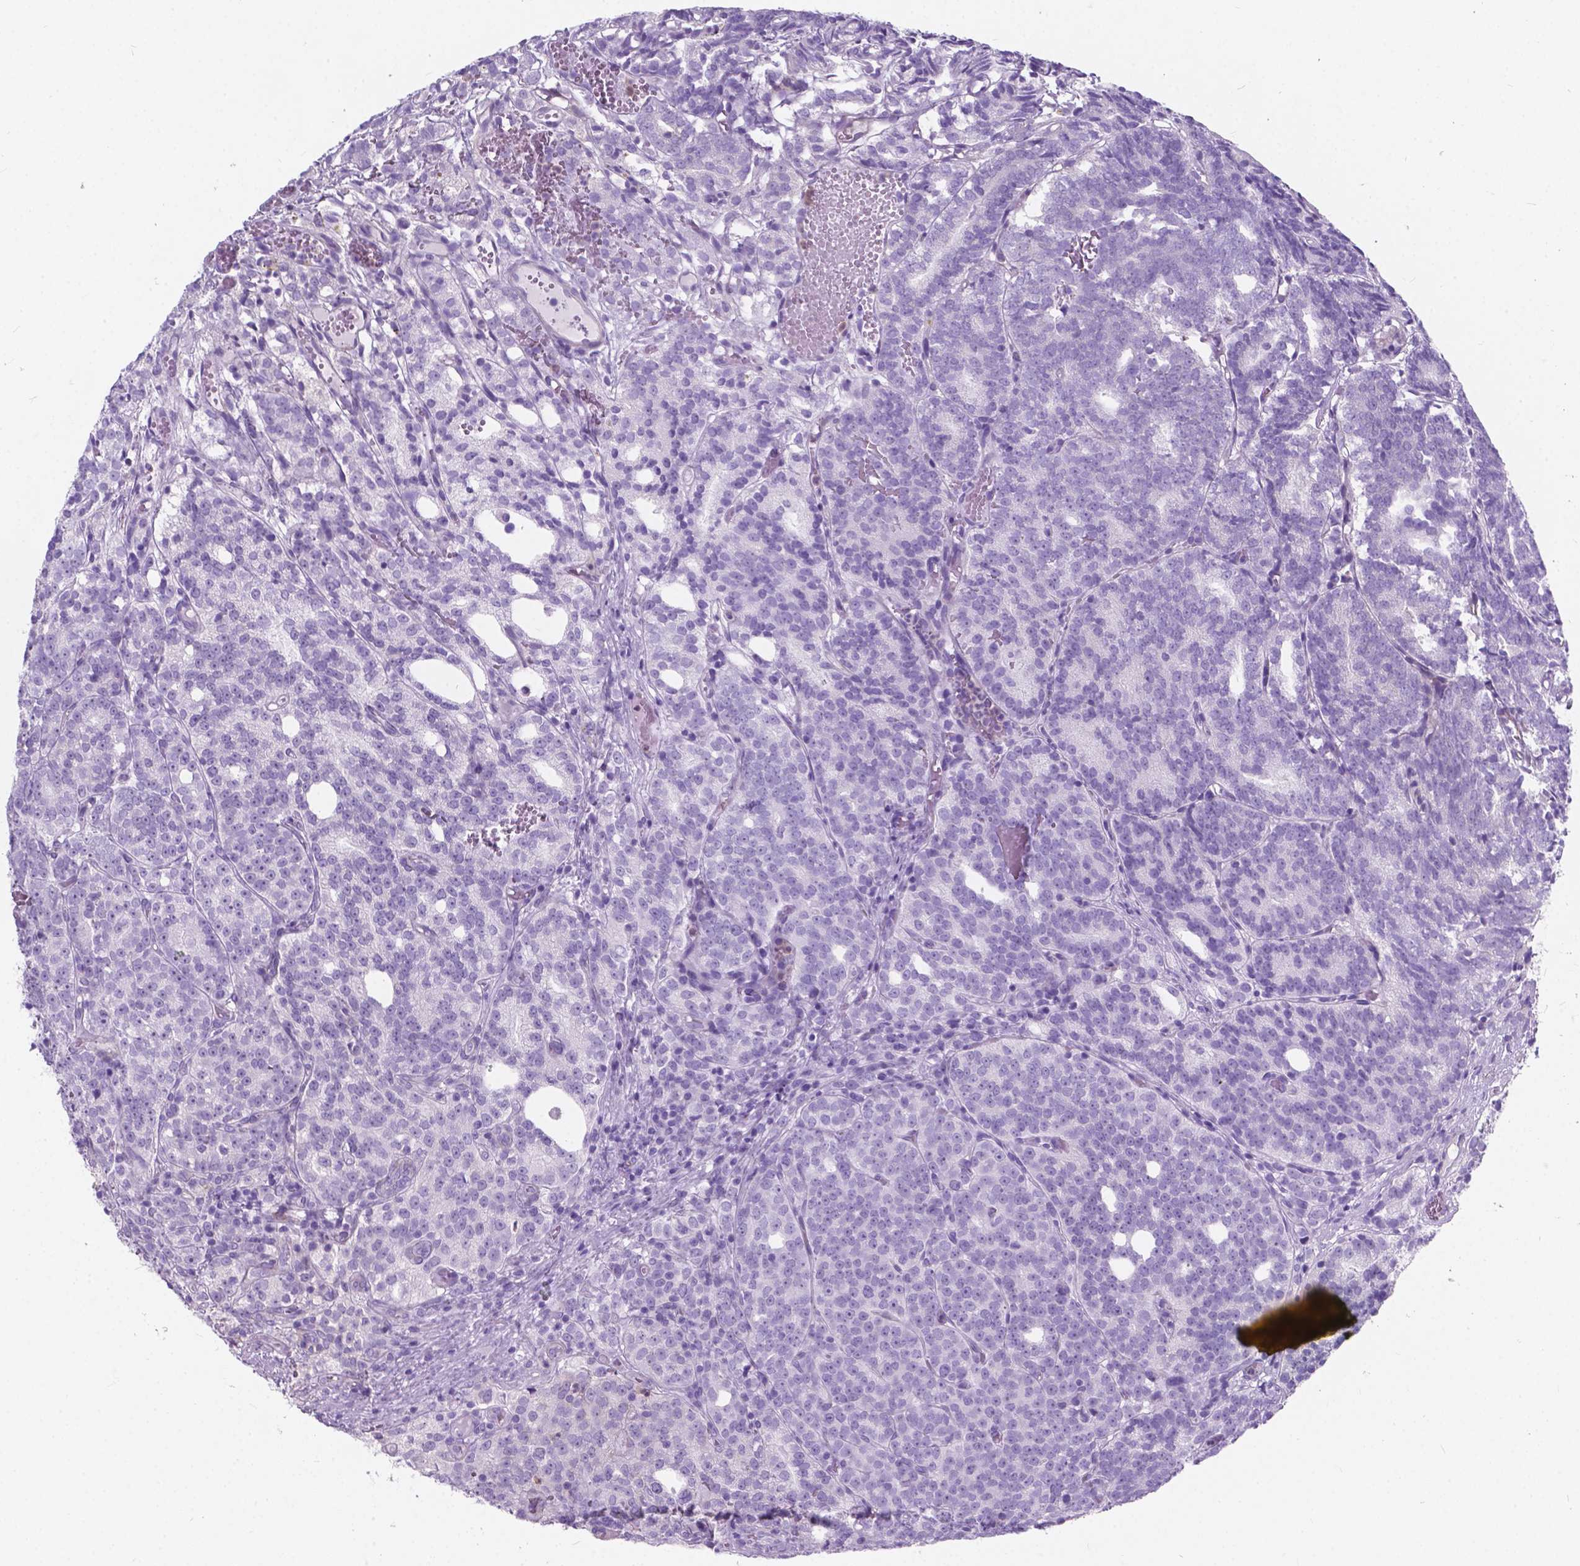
{"staining": {"intensity": "negative", "quantity": "none", "location": "none"}, "tissue": "prostate cancer", "cell_type": "Tumor cells", "image_type": "cancer", "snomed": [{"axis": "morphology", "description": "Adenocarcinoma, High grade"}, {"axis": "topography", "description": "Prostate"}], "caption": "Protein analysis of prostate cancer (adenocarcinoma (high-grade)) displays no significant expression in tumor cells.", "gene": "KIAA0040", "patient": {"sex": "male", "age": 53}}